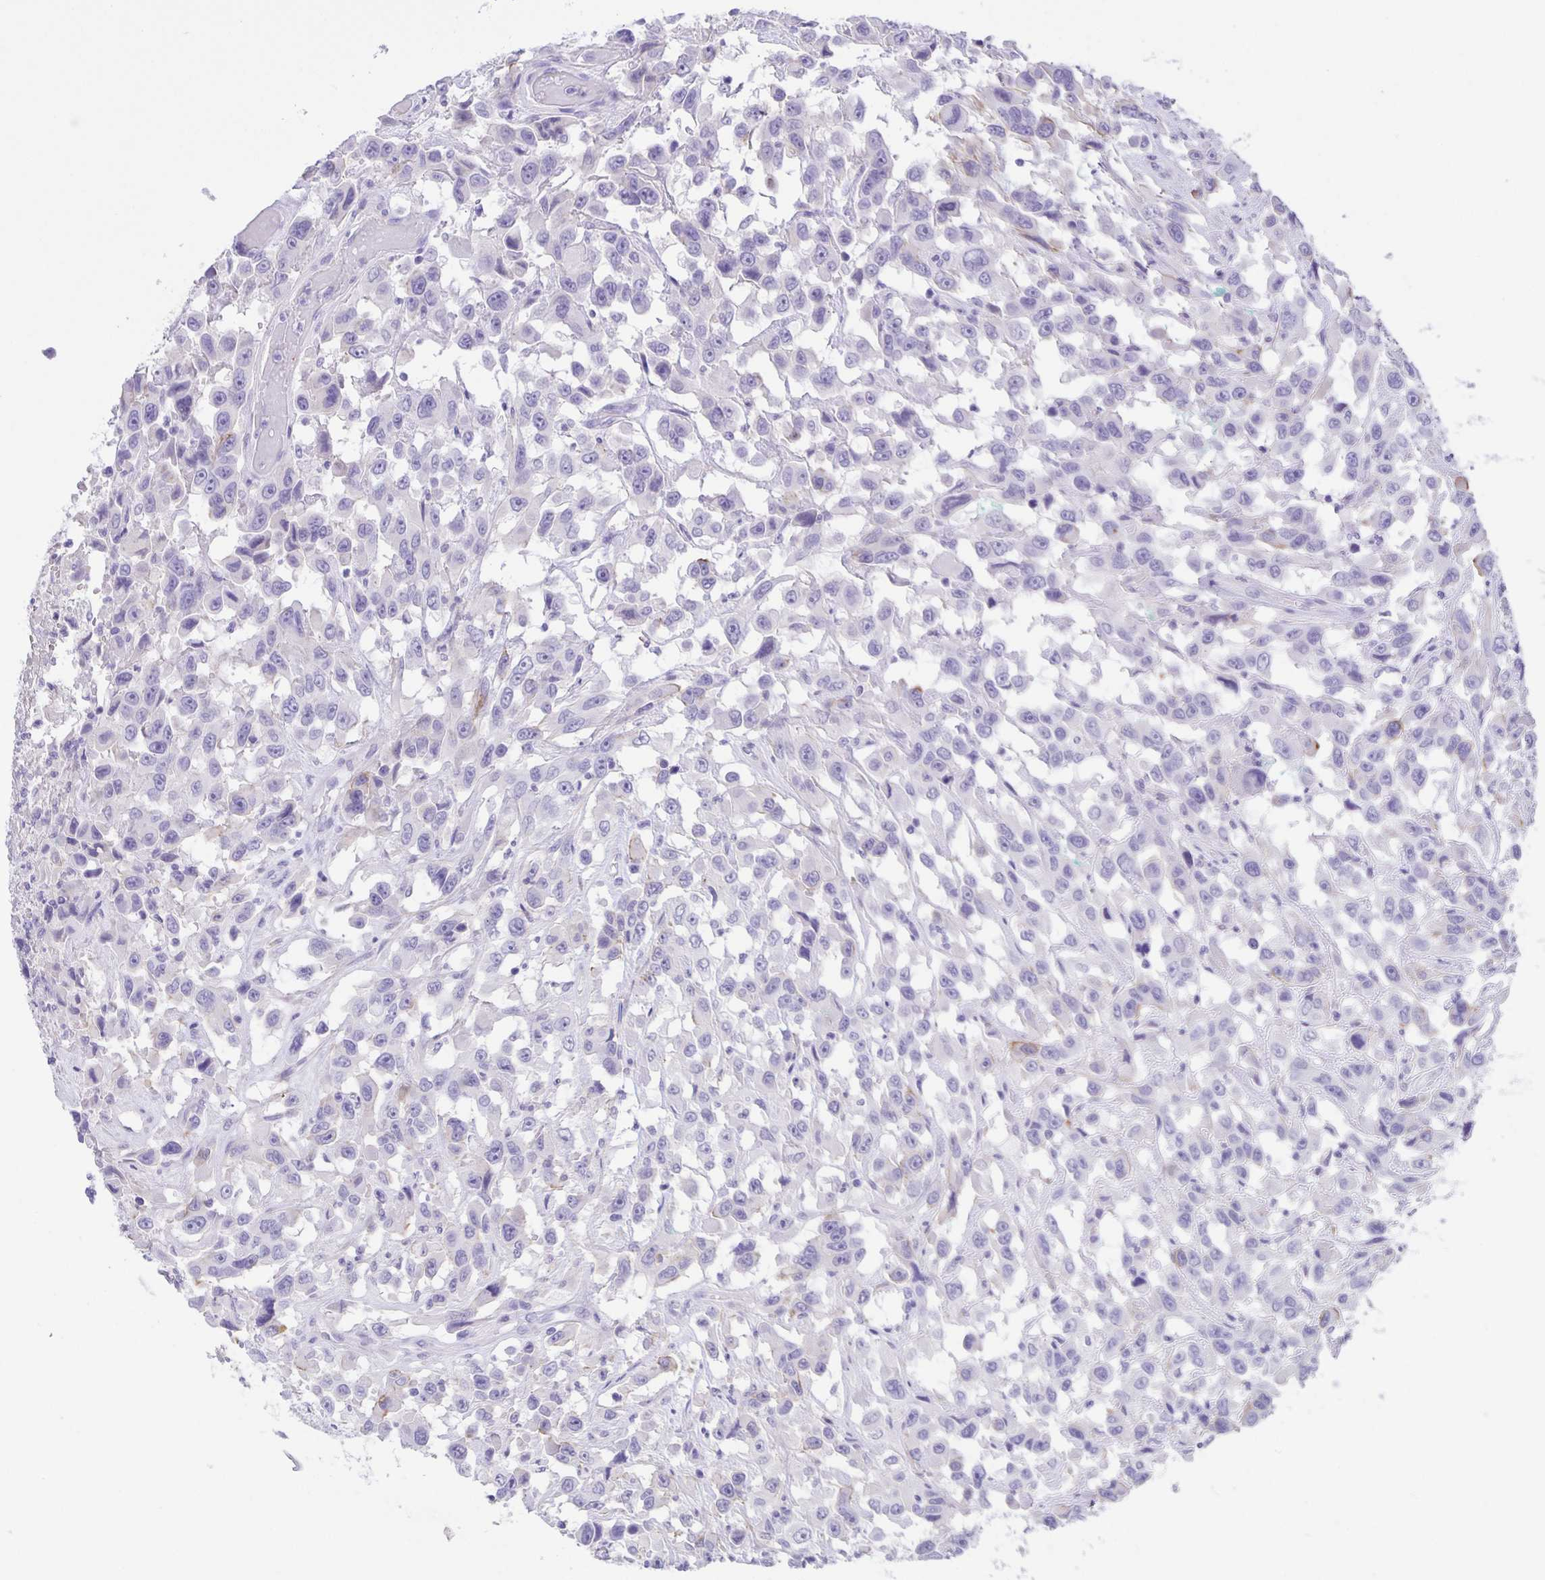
{"staining": {"intensity": "negative", "quantity": "none", "location": "none"}, "tissue": "urothelial cancer", "cell_type": "Tumor cells", "image_type": "cancer", "snomed": [{"axis": "morphology", "description": "Urothelial carcinoma, High grade"}, {"axis": "topography", "description": "Urinary bladder"}], "caption": "The micrograph demonstrates no significant expression in tumor cells of urothelial carcinoma (high-grade). Brightfield microscopy of IHC stained with DAB (brown) and hematoxylin (blue), captured at high magnification.", "gene": "UBQLN3", "patient": {"sex": "male", "age": 53}}